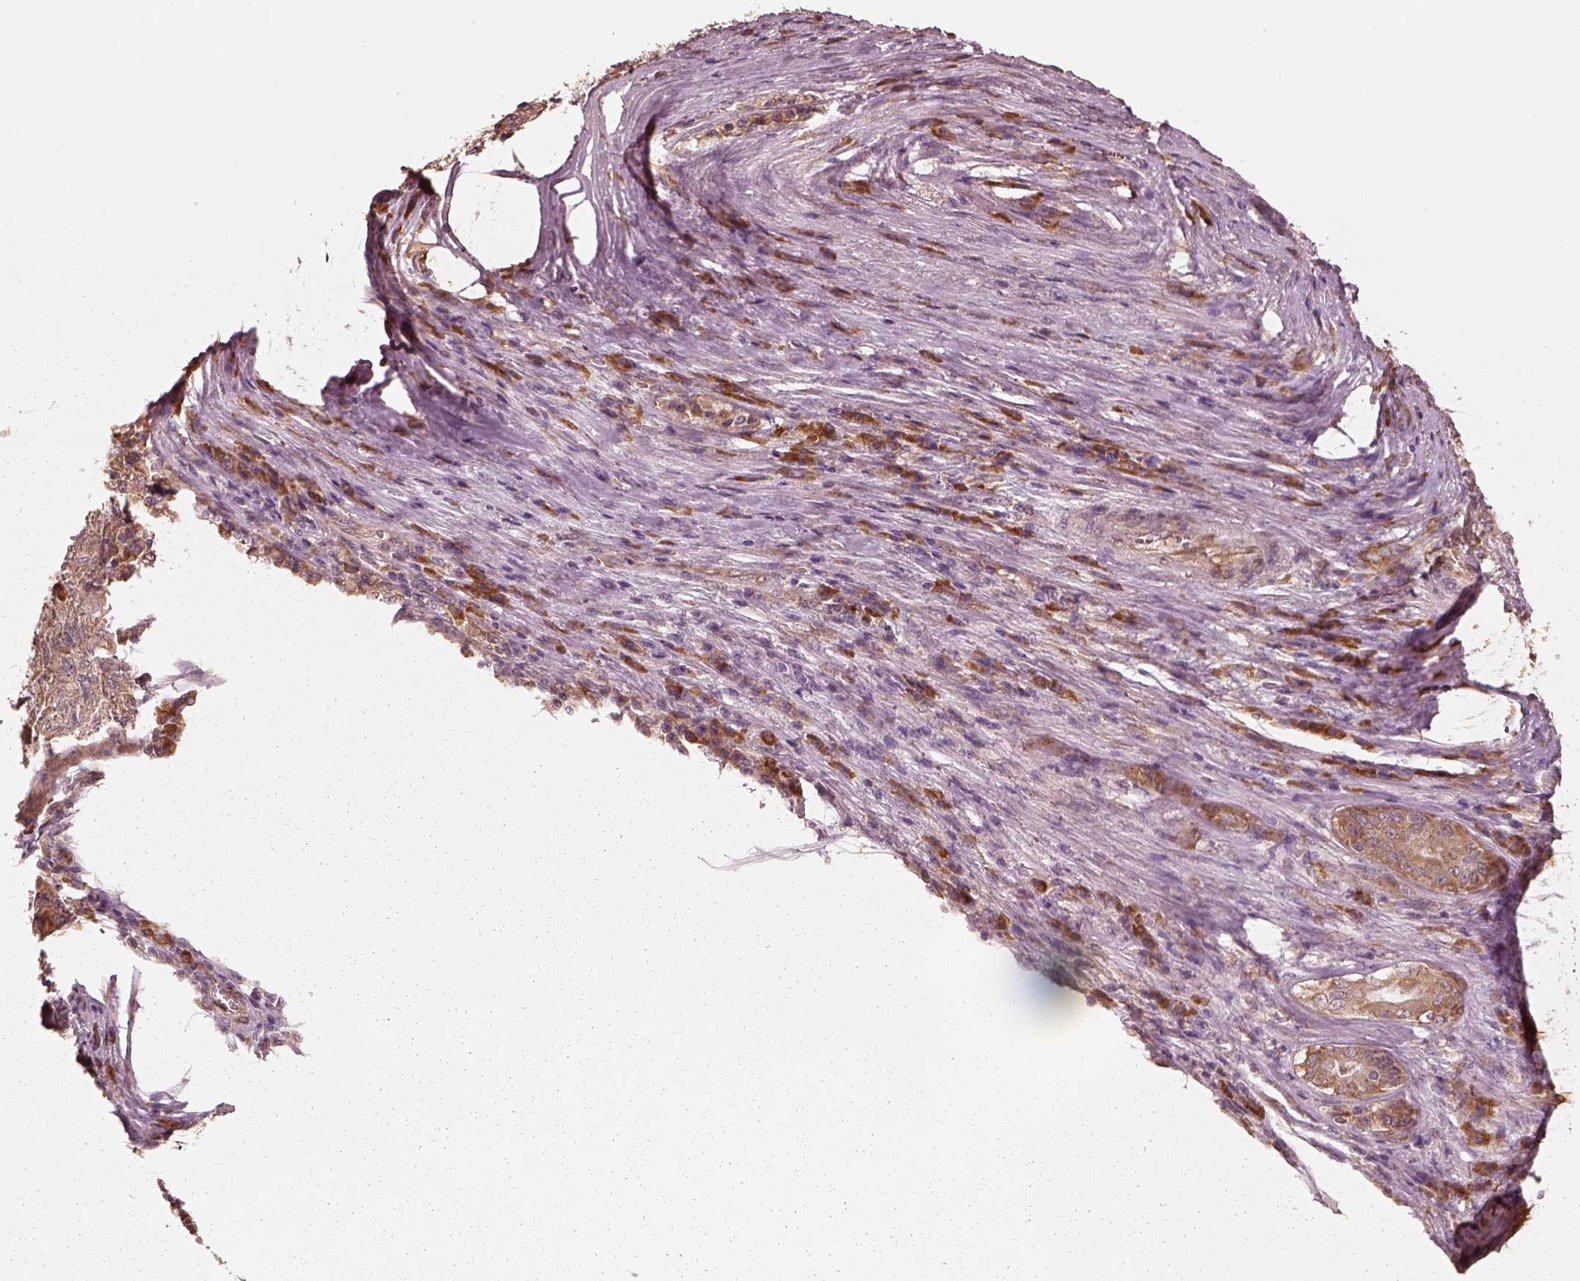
{"staining": {"intensity": "moderate", "quantity": ">75%", "location": "cytoplasmic/membranous"}, "tissue": "pancreatic cancer", "cell_type": "Tumor cells", "image_type": "cancer", "snomed": [{"axis": "morphology", "description": "Adenocarcinoma, NOS"}, {"axis": "topography", "description": "Pancreas"}], "caption": "Immunohistochemistry (IHC) (DAB) staining of pancreatic adenocarcinoma shows moderate cytoplasmic/membranous protein expression in about >75% of tumor cells. The staining is performed using DAB brown chromogen to label protein expression. The nuclei are counter-stained blue using hematoxylin.", "gene": "RPS5", "patient": {"sex": "male", "age": 63}}